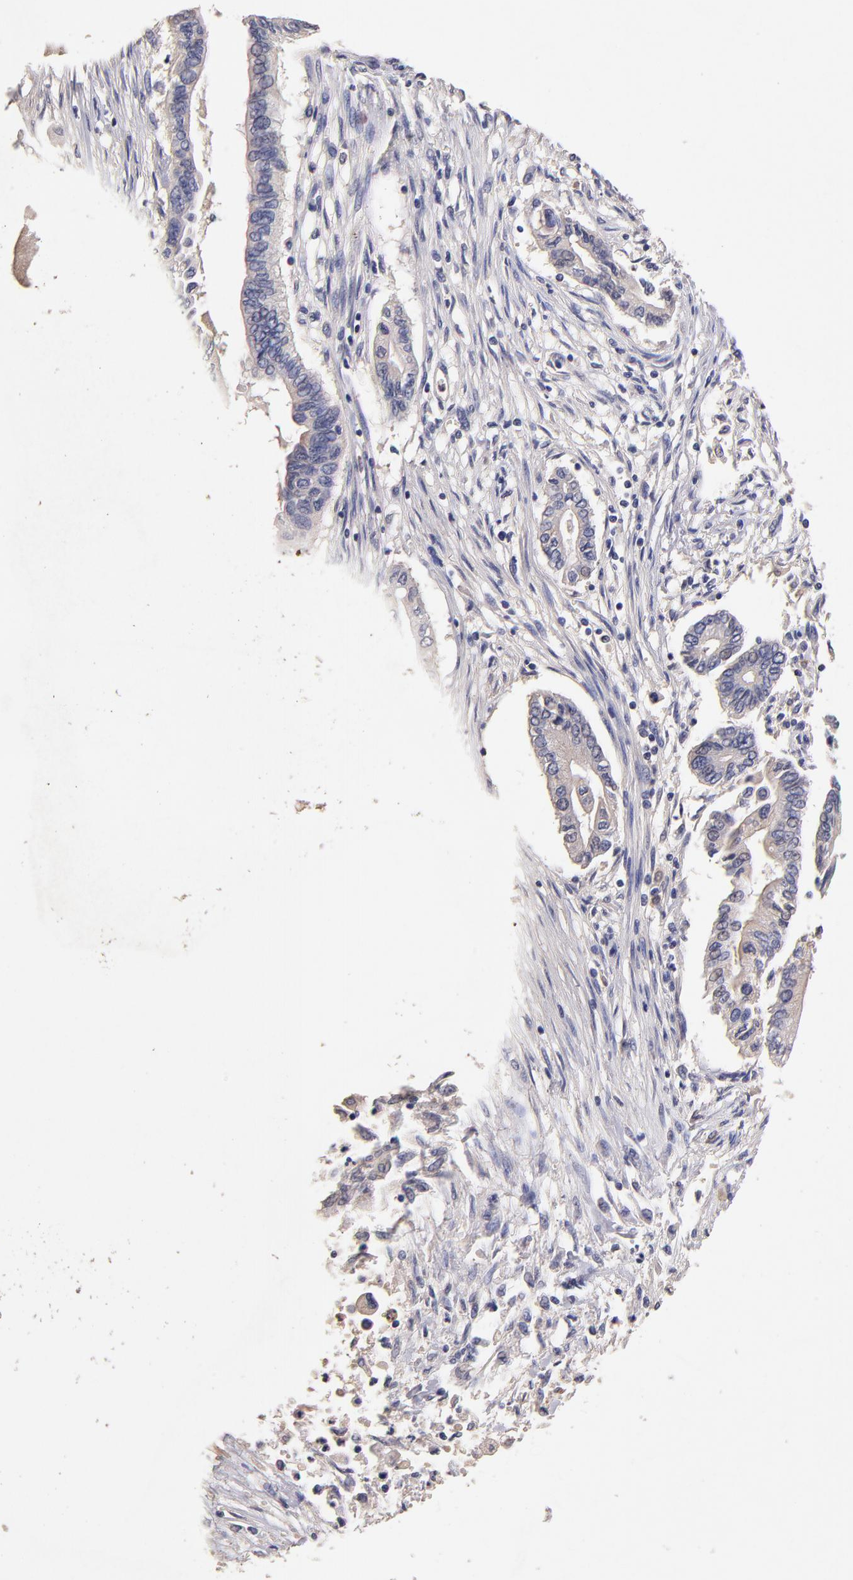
{"staining": {"intensity": "weak", "quantity": "<25%", "location": "cytoplasmic/membranous"}, "tissue": "pancreatic cancer", "cell_type": "Tumor cells", "image_type": "cancer", "snomed": [{"axis": "morphology", "description": "Adenocarcinoma, NOS"}, {"axis": "topography", "description": "Pancreas"}], "caption": "The IHC micrograph has no significant staining in tumor cells of pancreatic cancer tissue.", "gene": "RNASEL", "patient": {"sex": "female", "age": 57}}